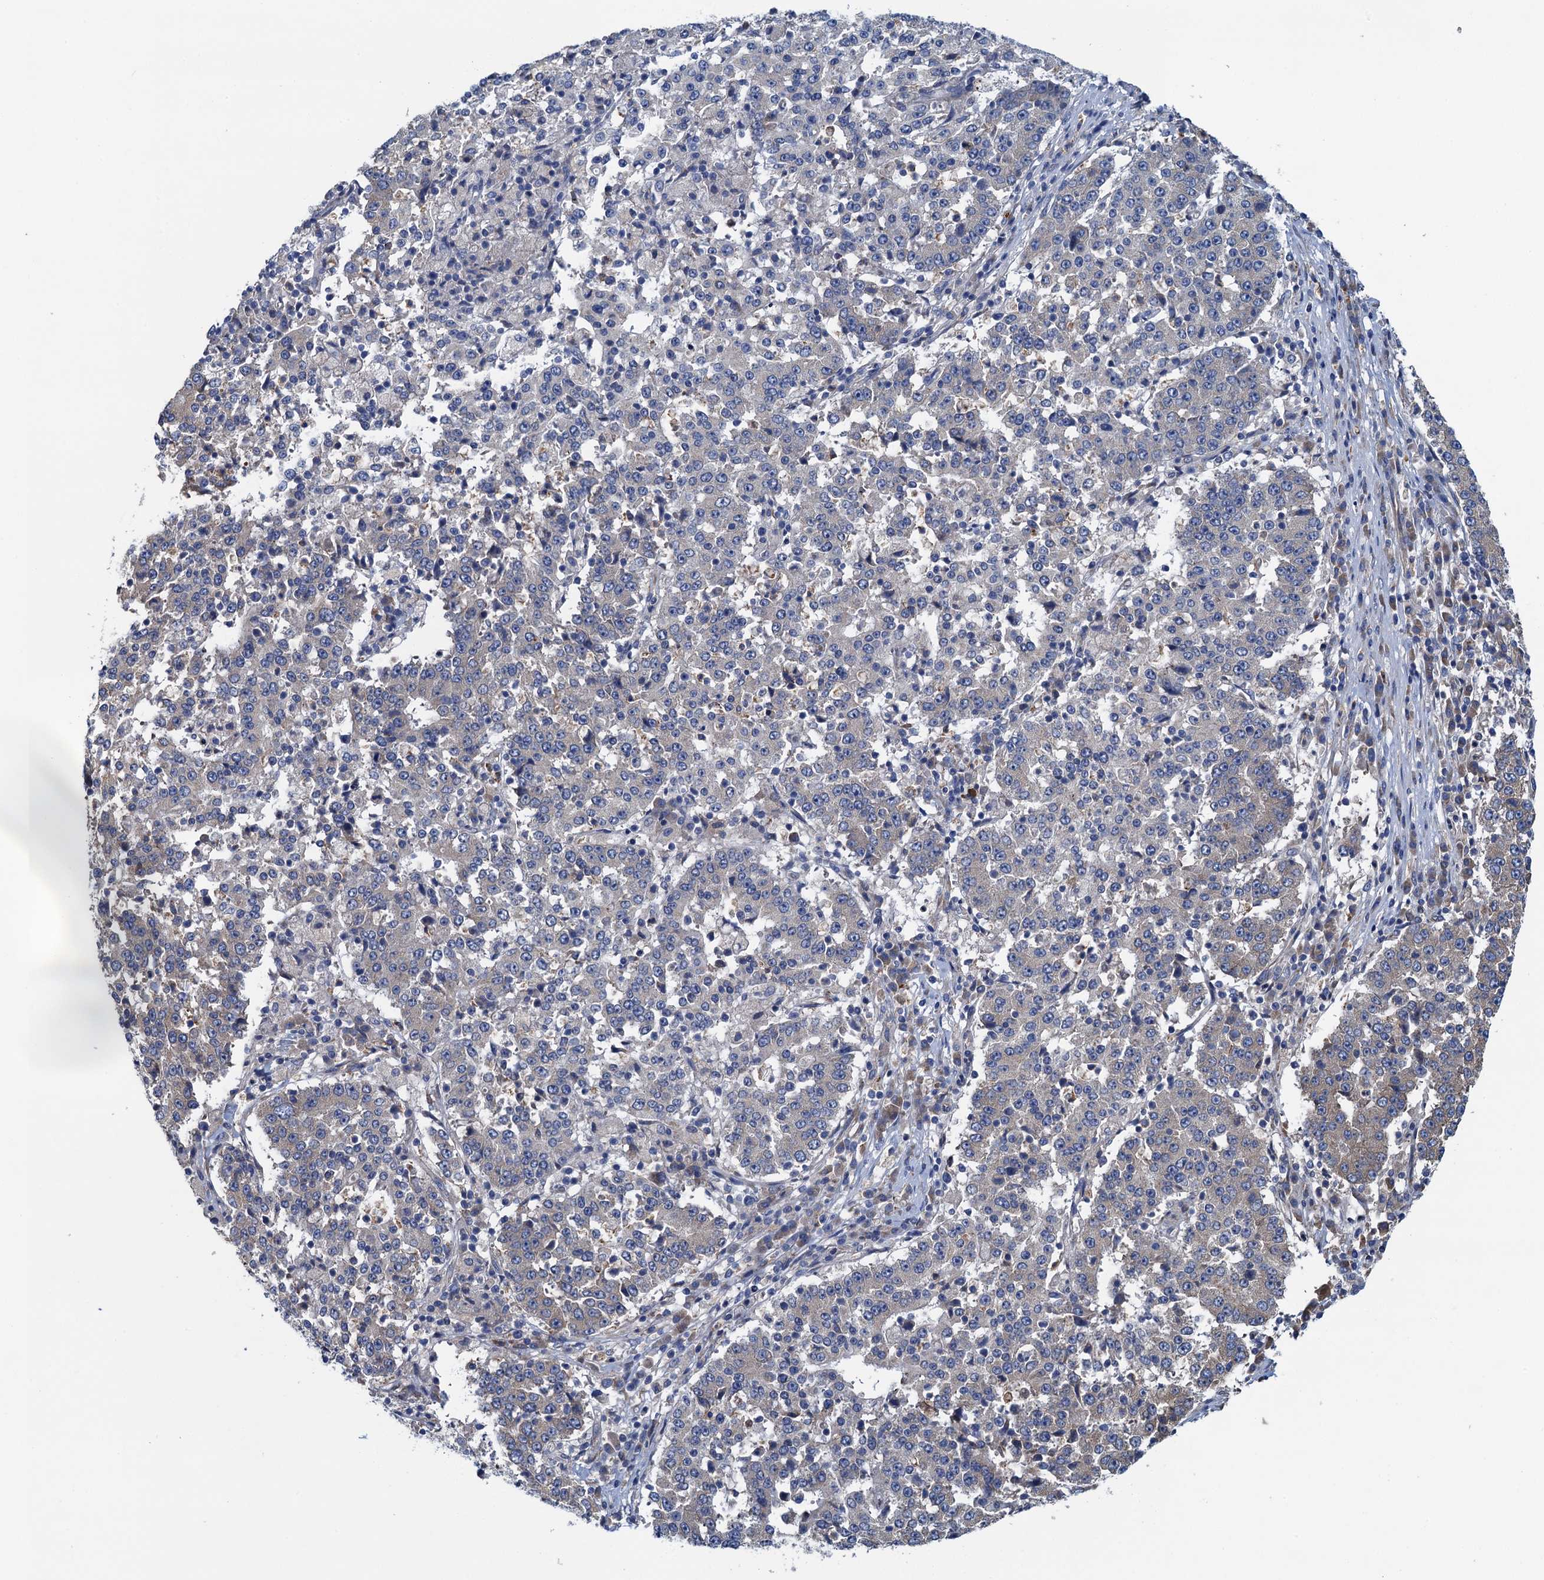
{"staining": {"intensity": "negative", "quantity": "none", "location": "none"}, "tissue": "stomach cancer", "cell_type": "Tumor cells", "image_type": "cancer", "snomed": [{"axis": "morphology", "description": "Adenocarcinoma, NOS"}, {"axis": "topography", "description": "Stomach"}], "caption": "Stomach adenocarcinoma stained for a protein using IHC shows no staining tumor cells.", "gene": "ADCY9", "patient": {"sex": "male", "age": 59}}